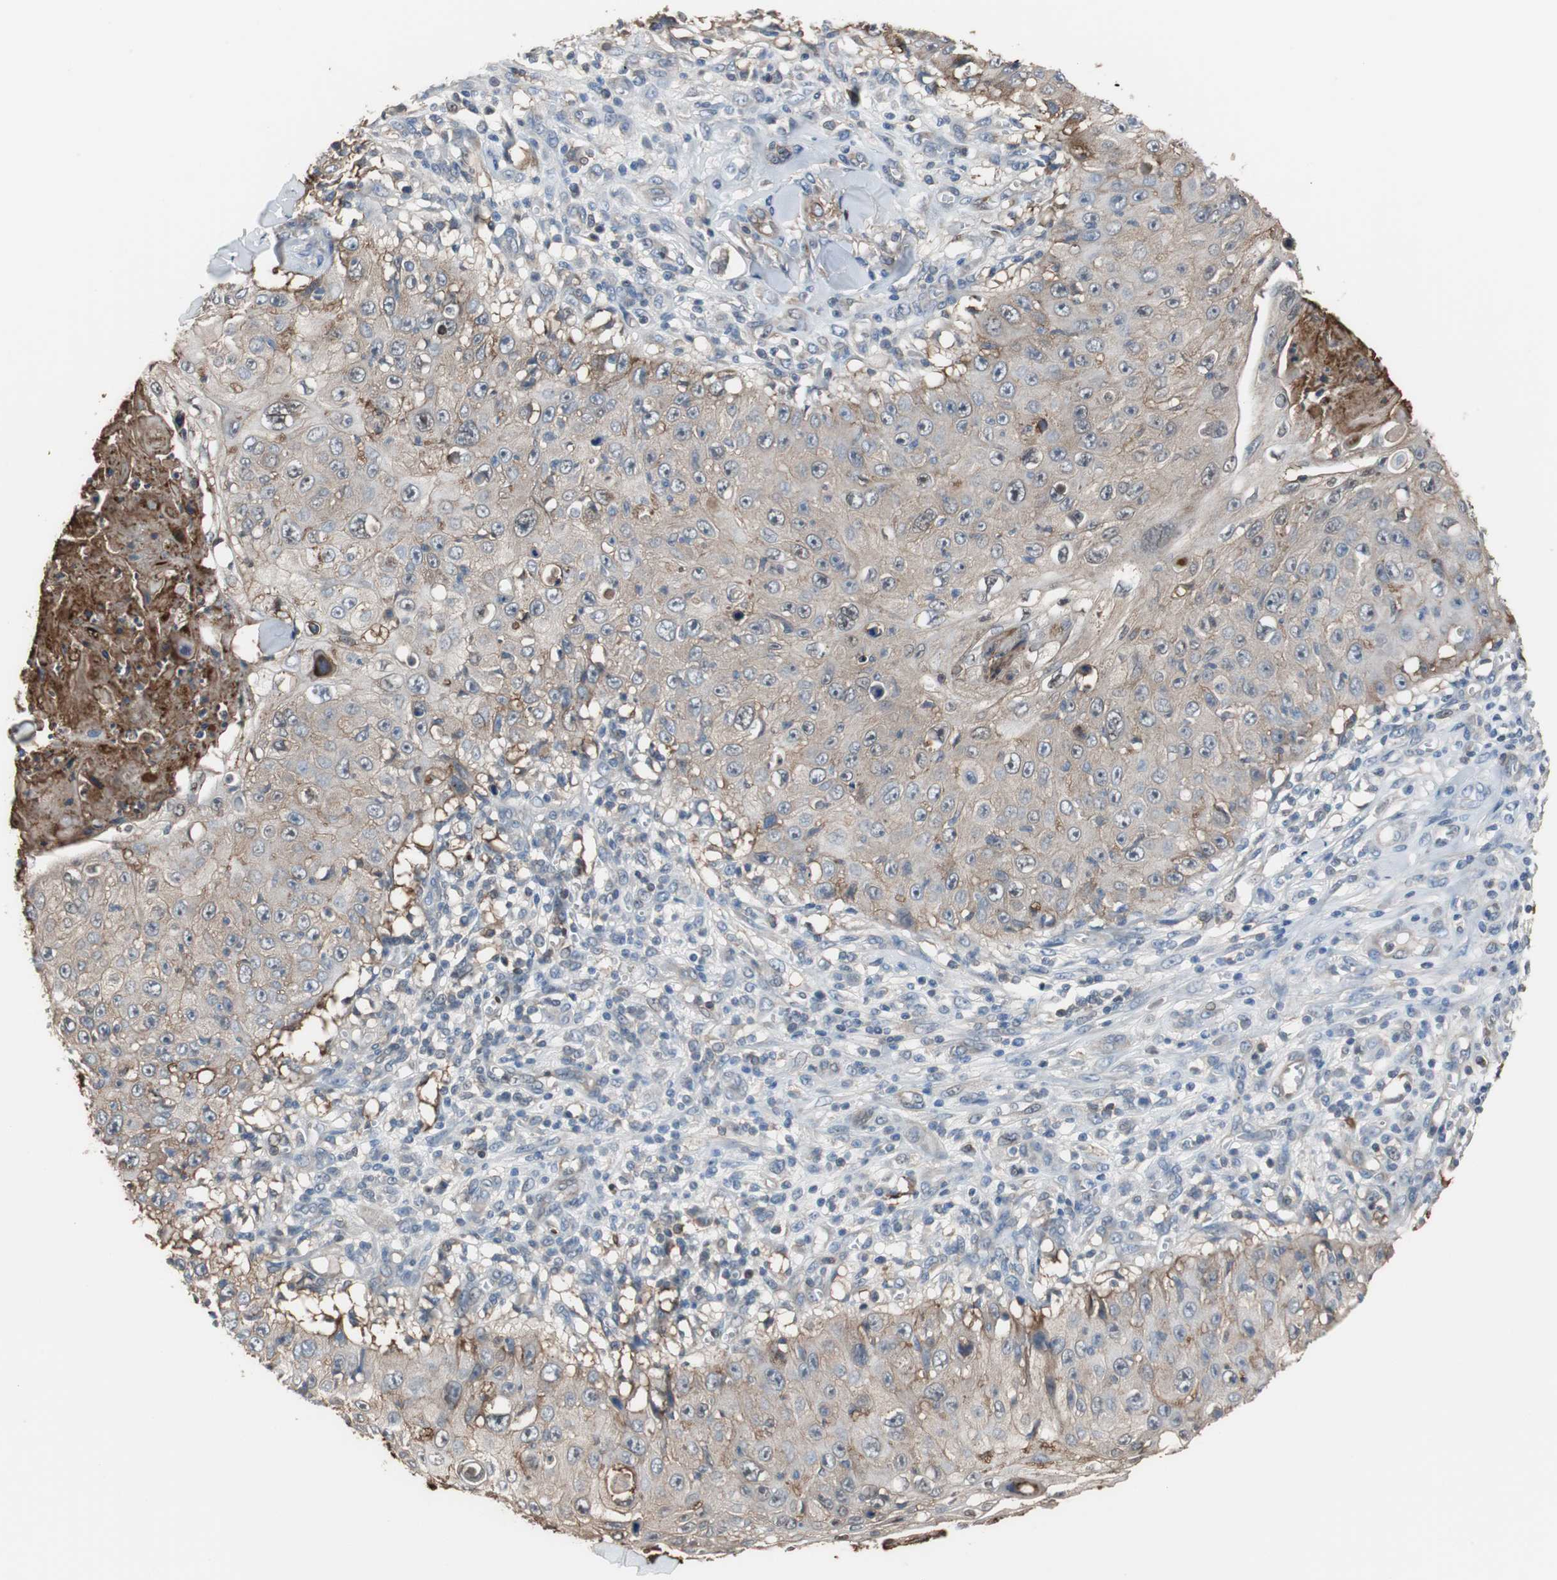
{"staining": {"intensity": "weak", "quantity": "25%-75%", "location": "cytoplasmic/membranous"}, "tissue": "skin cancer", "cell_type": "Tumor cells", "image_type": "cancer", "snomed": [{"axis": "morphology", "description": "Squamous cell carcinoma, NOS"}, {"axis": "topography", "description": "Skin"}], "caption": "A brown stain shows weak cytoplasmic/membranous staining of a protein in human skin cancer (squamous cell carcinoma) tumor cells.", "gene": "ANXA4", "patient": {"sex": "male", "age": 86}}